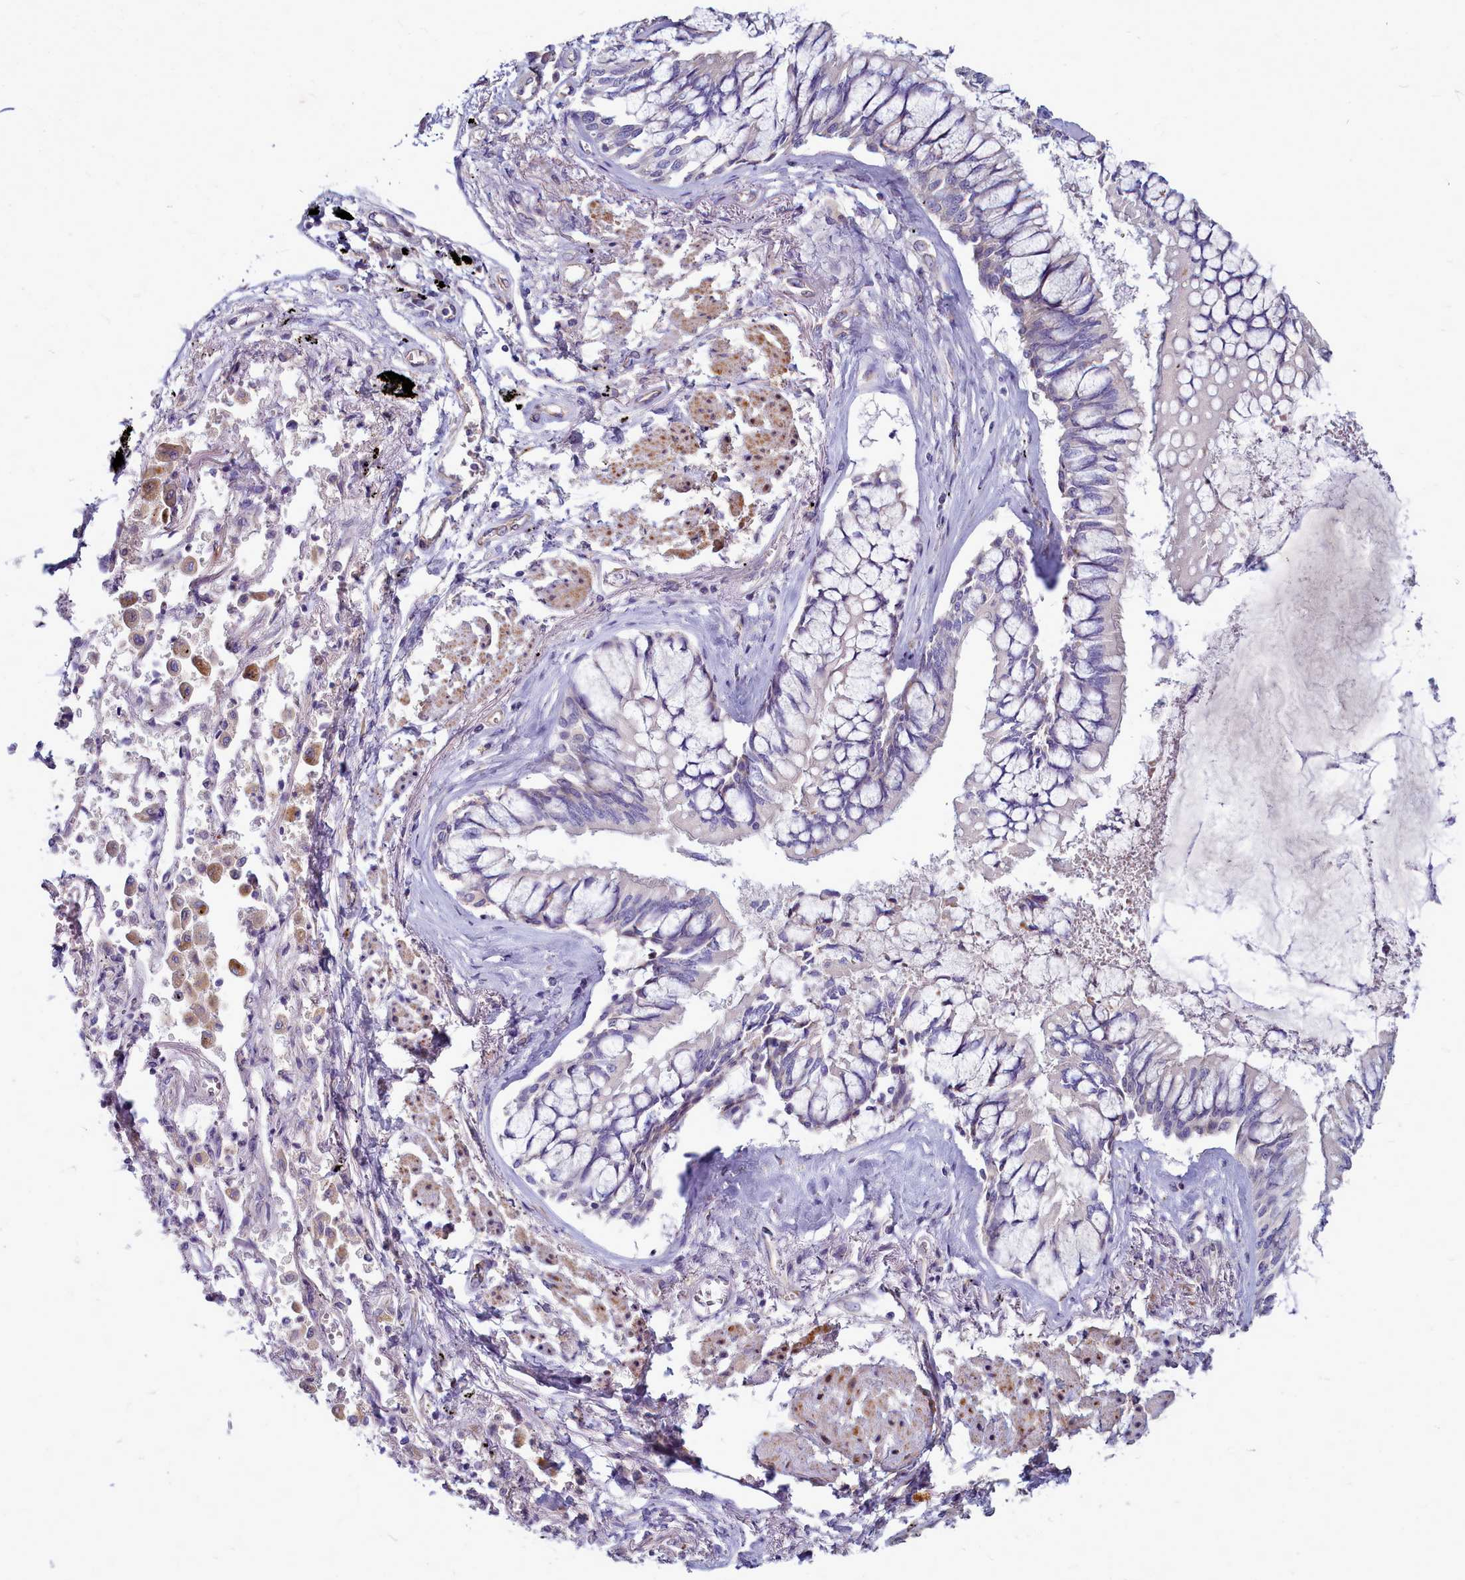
{"staining": {"intensity": "negative", "quantity": "none", "location": "none"}, "tissue": "lung cancer", "cell_type": "Tumor cells", "image_type": "cancer", "snomed": [{"axis": "morphology", "description": "Adenocarcinoma, NOS"}, {"axis": "topography", "description": "Lung"}], "caption": "Immunohistochemistry (IHC) of lung cancer reveals no expression in tumor cells.", "gene": "SMPD4", "patient": {"sex": "male", "age": 67}}